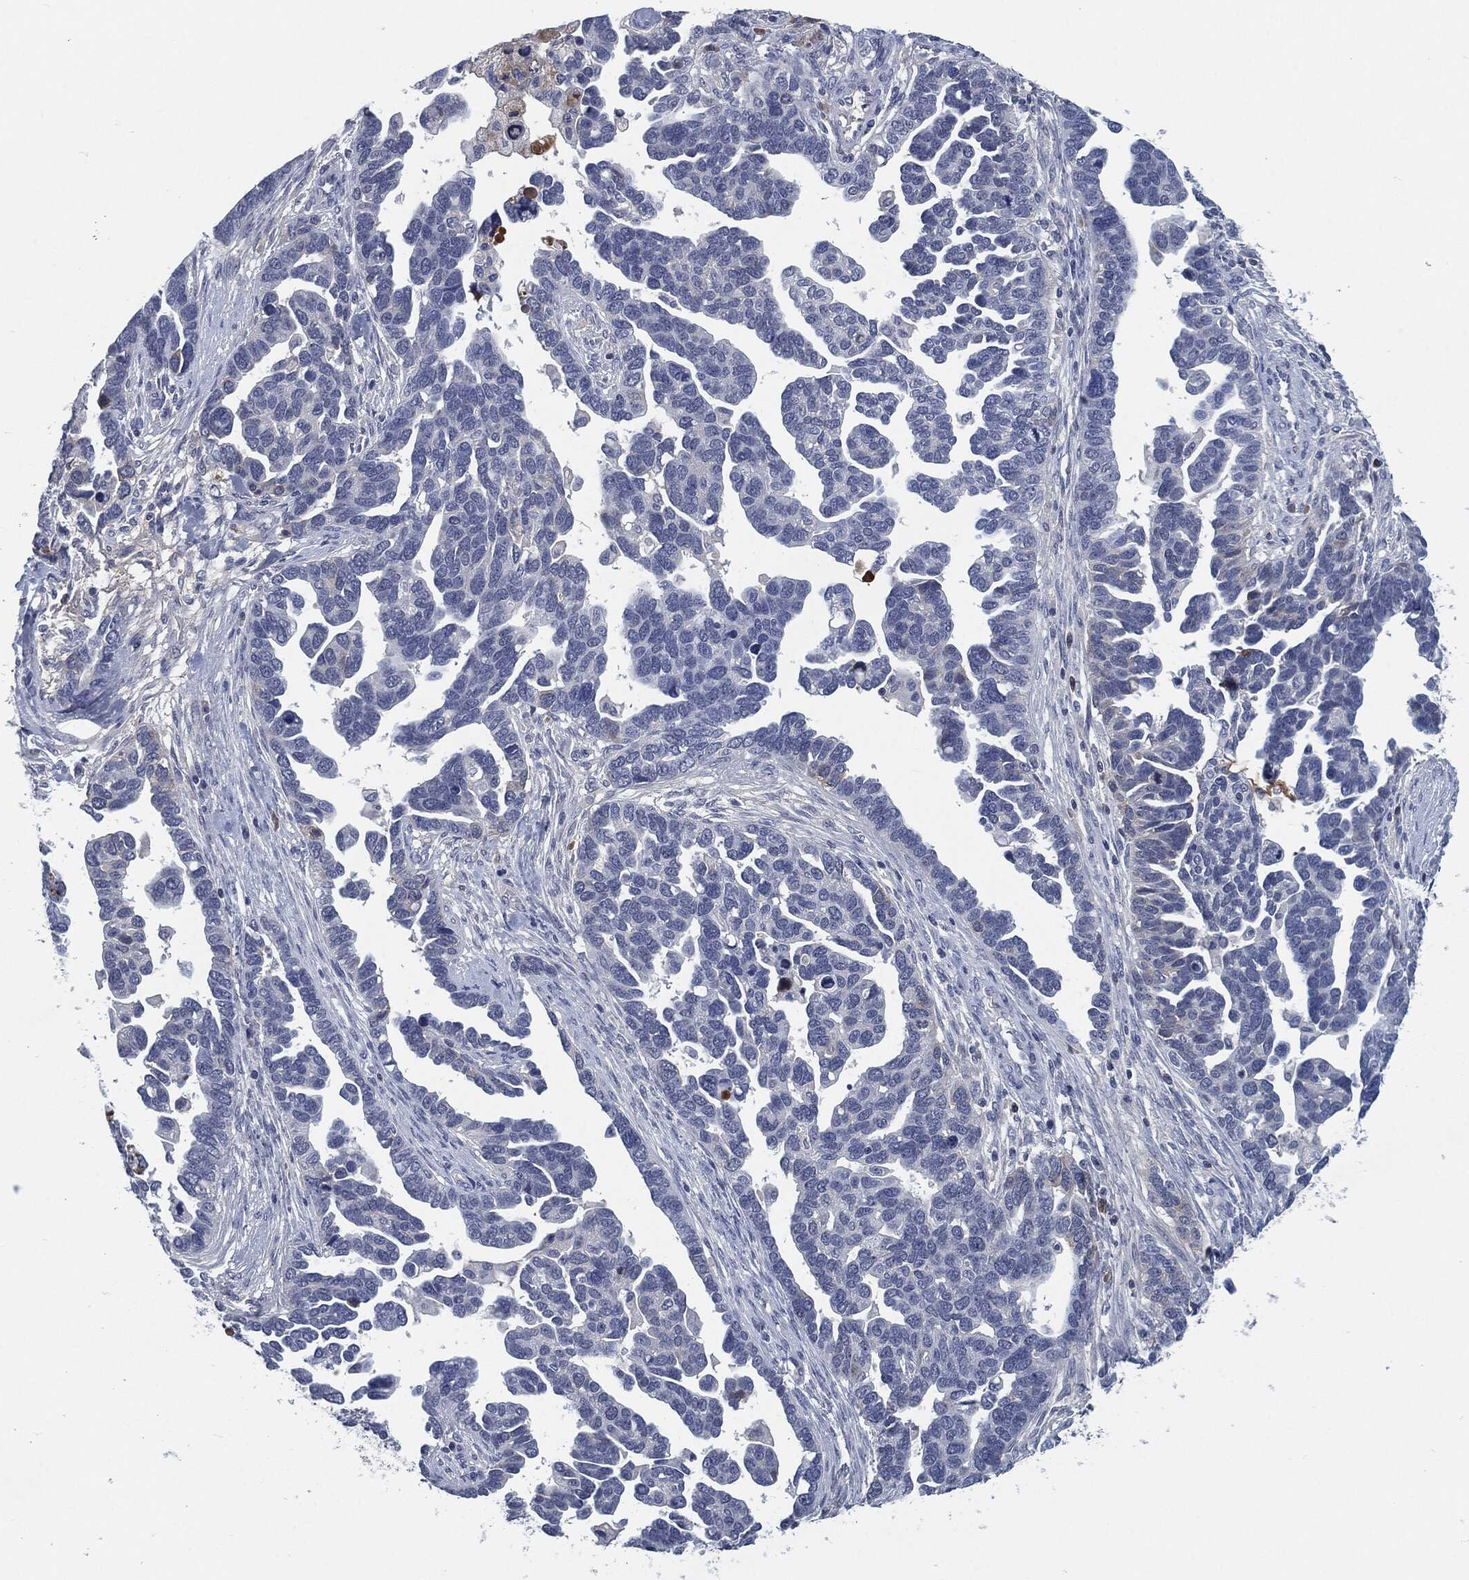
{"staining": {"intensity": "negative", "quantity": "none", "location": "none"}, "tissue": "ovarian cancer", "cell_type": "Tumor cells", "image_type": "cancer", "snomed": [{"axis": "morphology", "description": "Cystadenocarcinoma, serous, NOS"}, {"axis": "topography", "description": "Ovary"}], "caption": "High magnification brightfield microscopy of ovarian cancer (serous cystadenocarcinoma) stained with DAB (brown) and counterstained with hematoxylin (blue): tumor cells show no significant expression.", "gene": "MST1", "patient": {"sex": "female", "age": 54}}